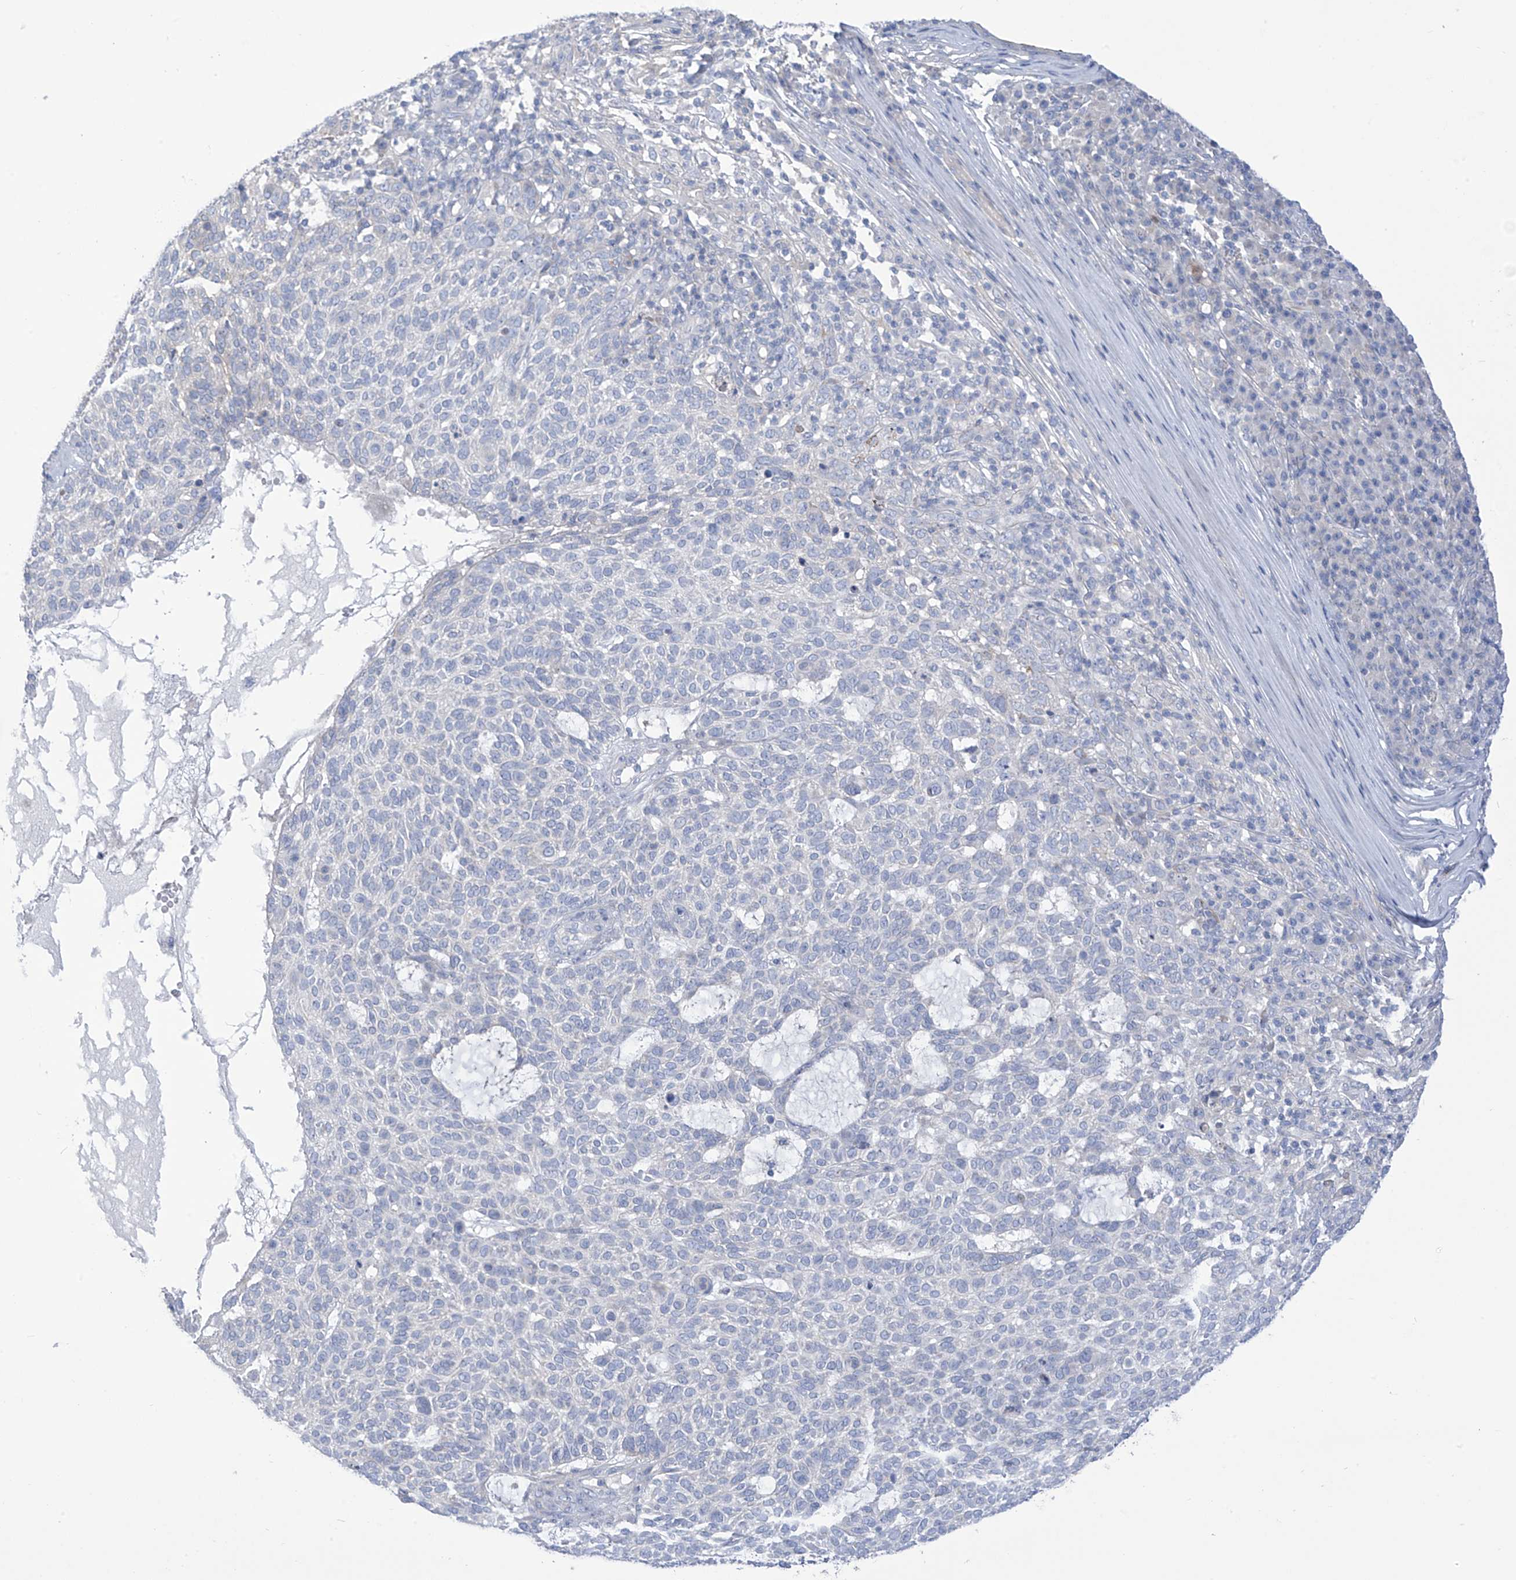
{"staining": {"intensity": "negative", "quantity": "none", "location": "none"}, "tissue": "skin cancer", "cell_type": "Tumor cells", "image_type": "cancer", "snomed": [{"axis": "morphology", "description": "Squamous cell carcinoma, NOS"}, {"axis": "topography", "description": "Skin"}], "caption": "Protein analysis of skin squamous cell carcinoma shows no significant staining in tumor cells. Nuclei are stained in blue.", "gene": "FABP2", "patient": {"sex": "female", "age": 90}}